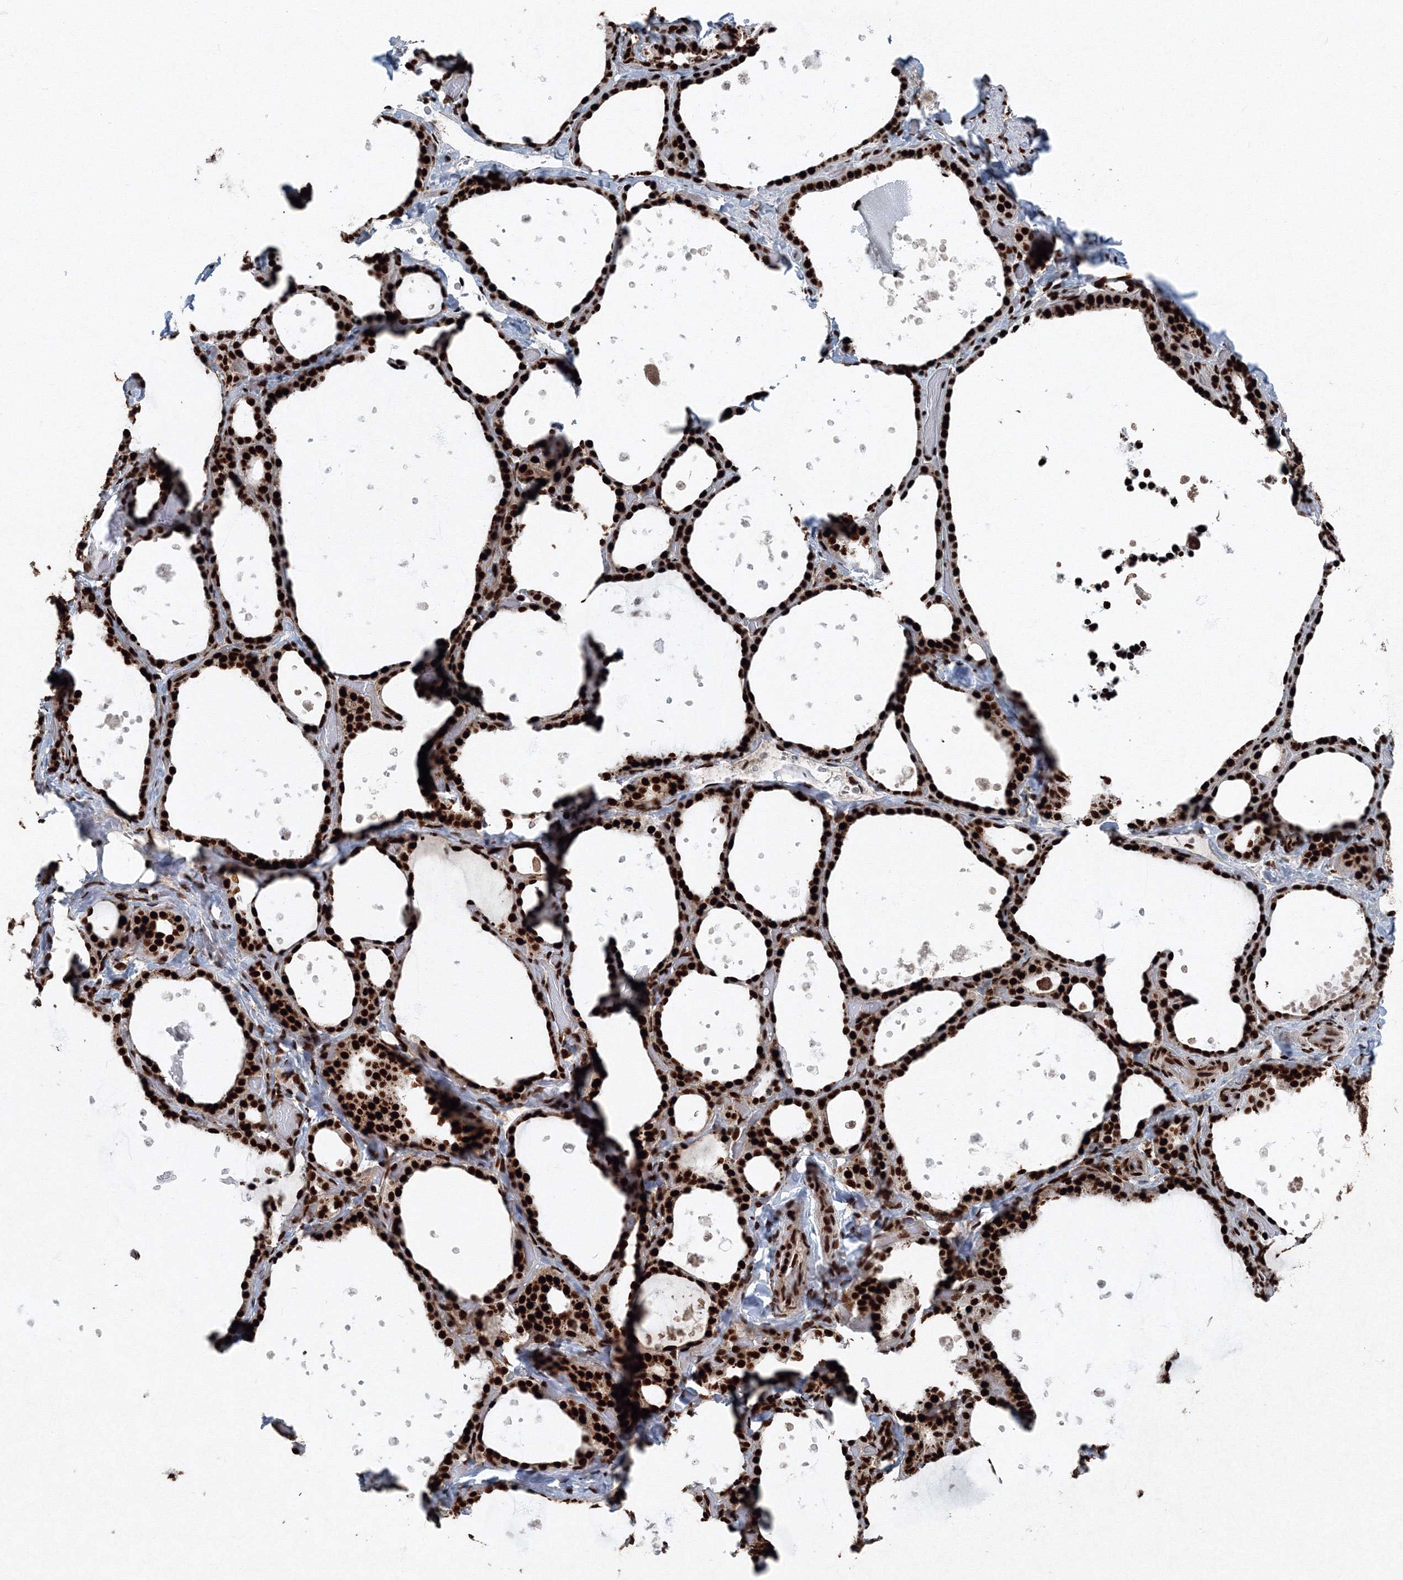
{"staining": {"intensity": "strong", "quantity": ">75%", "location": "nuclear"}, "tissue": "thyroid gland", "cell_type": "Glandular cells", "image_type": "normal", "snomed": [{"axis": "morphology", "description": "Normal tissue, NOS"}, {"axis": "topography", "description": "Thyroid gland"}], "caption": "Glandular cells exhibit strong nuclear positivity in about >75% of cells in normal thyroid gland.", "gene": "SNRPC", "patient": {"sex": "female", "age": 44}}